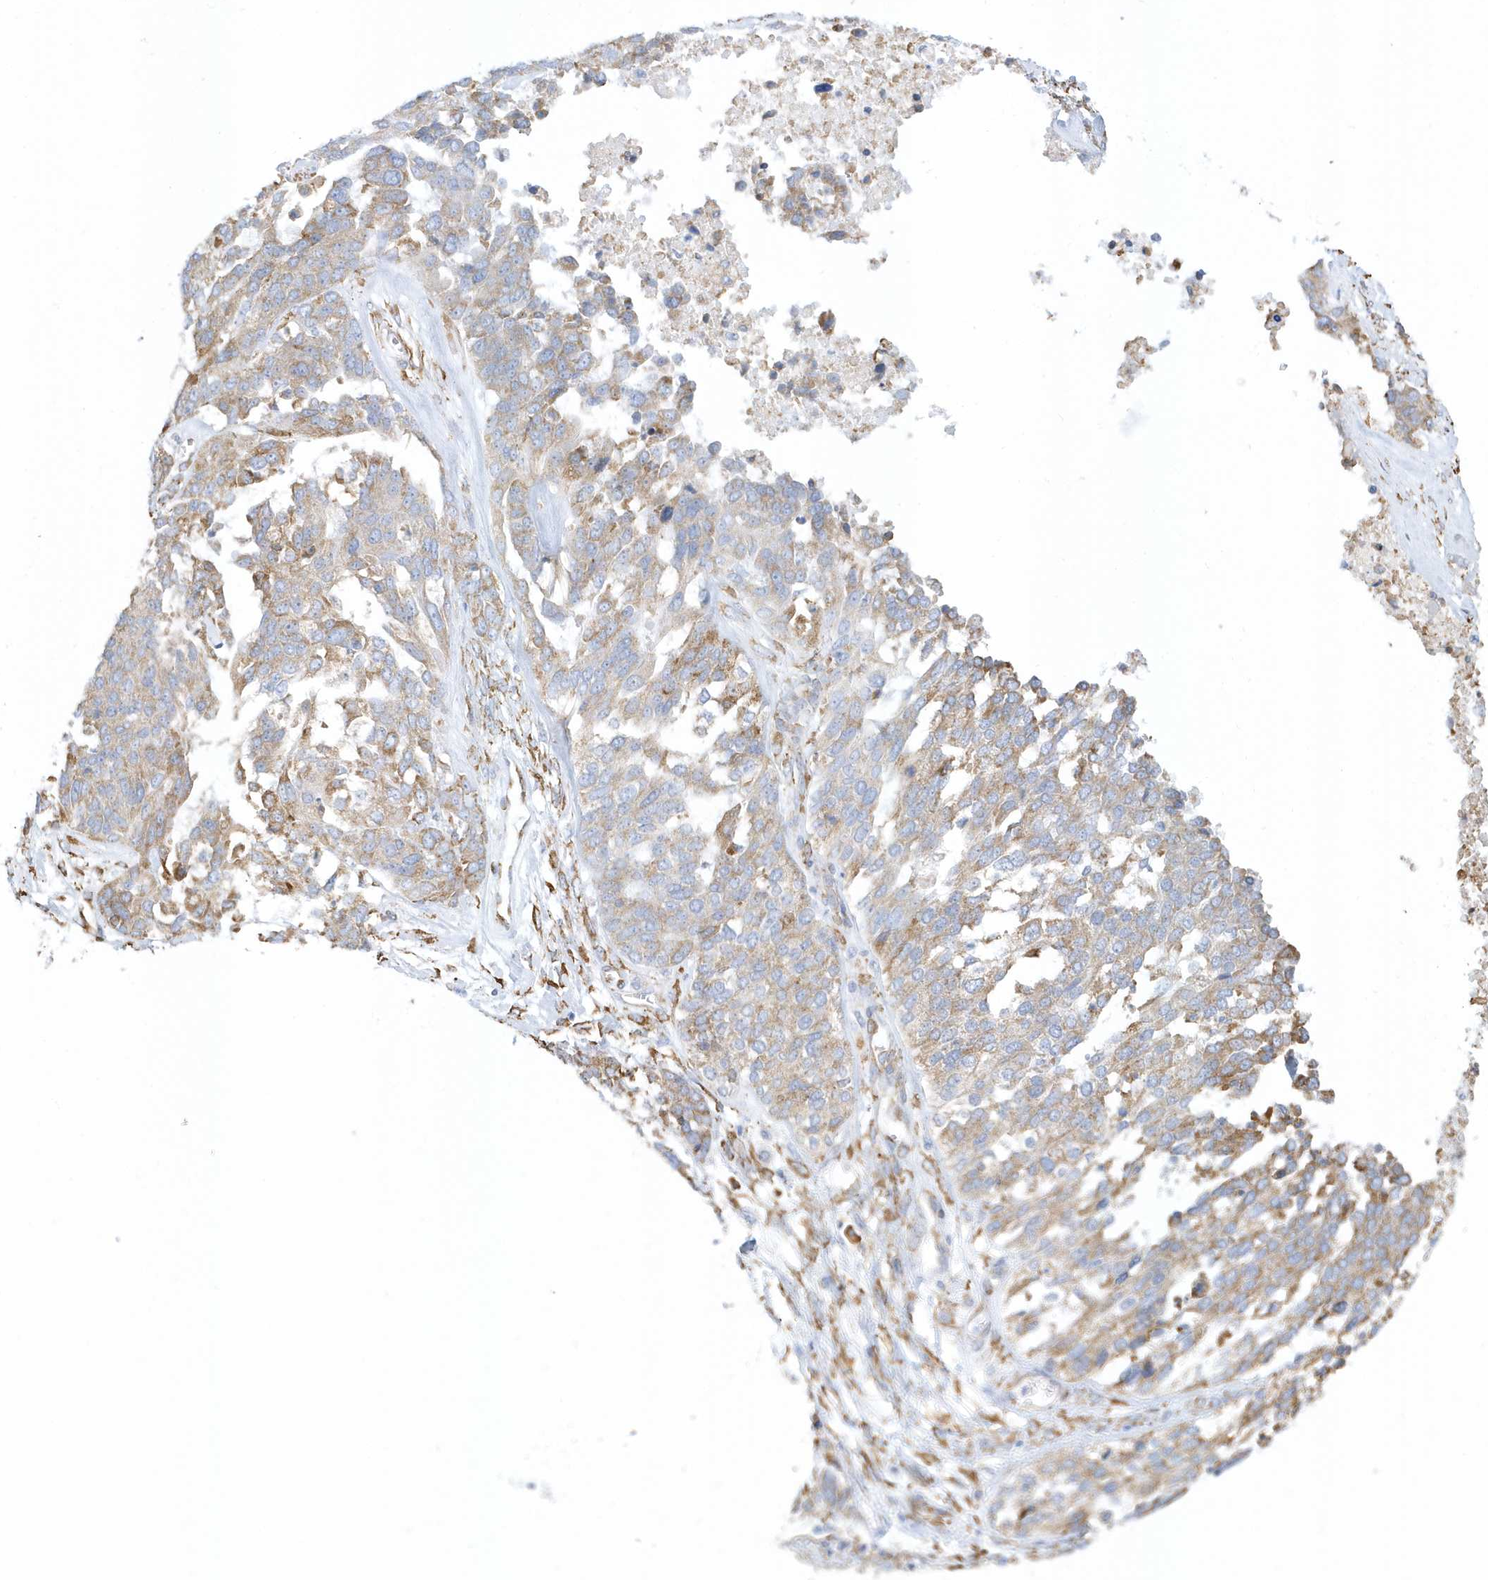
{"staining": {"intensity": "moderate", "quantity": "25%-75%", "location": "cytoplasmic/membranous"}, "tissue": "ovarian cancer", "cell_type": "Tumor cells", "image_type": "cancer", "snomed": [{"axis": "morphology", "description": "Cystadenocarcinoma, serous, NOS"}, {"axis": "topography", "description": "Ovary"}], "caption": "Serous cystadenocarcinoma (ovarian) stained with a protein marker displays moderate staining in tumor cells.", "gene": "DCAF1", "patient": {"sex": "female", "age": 44}}